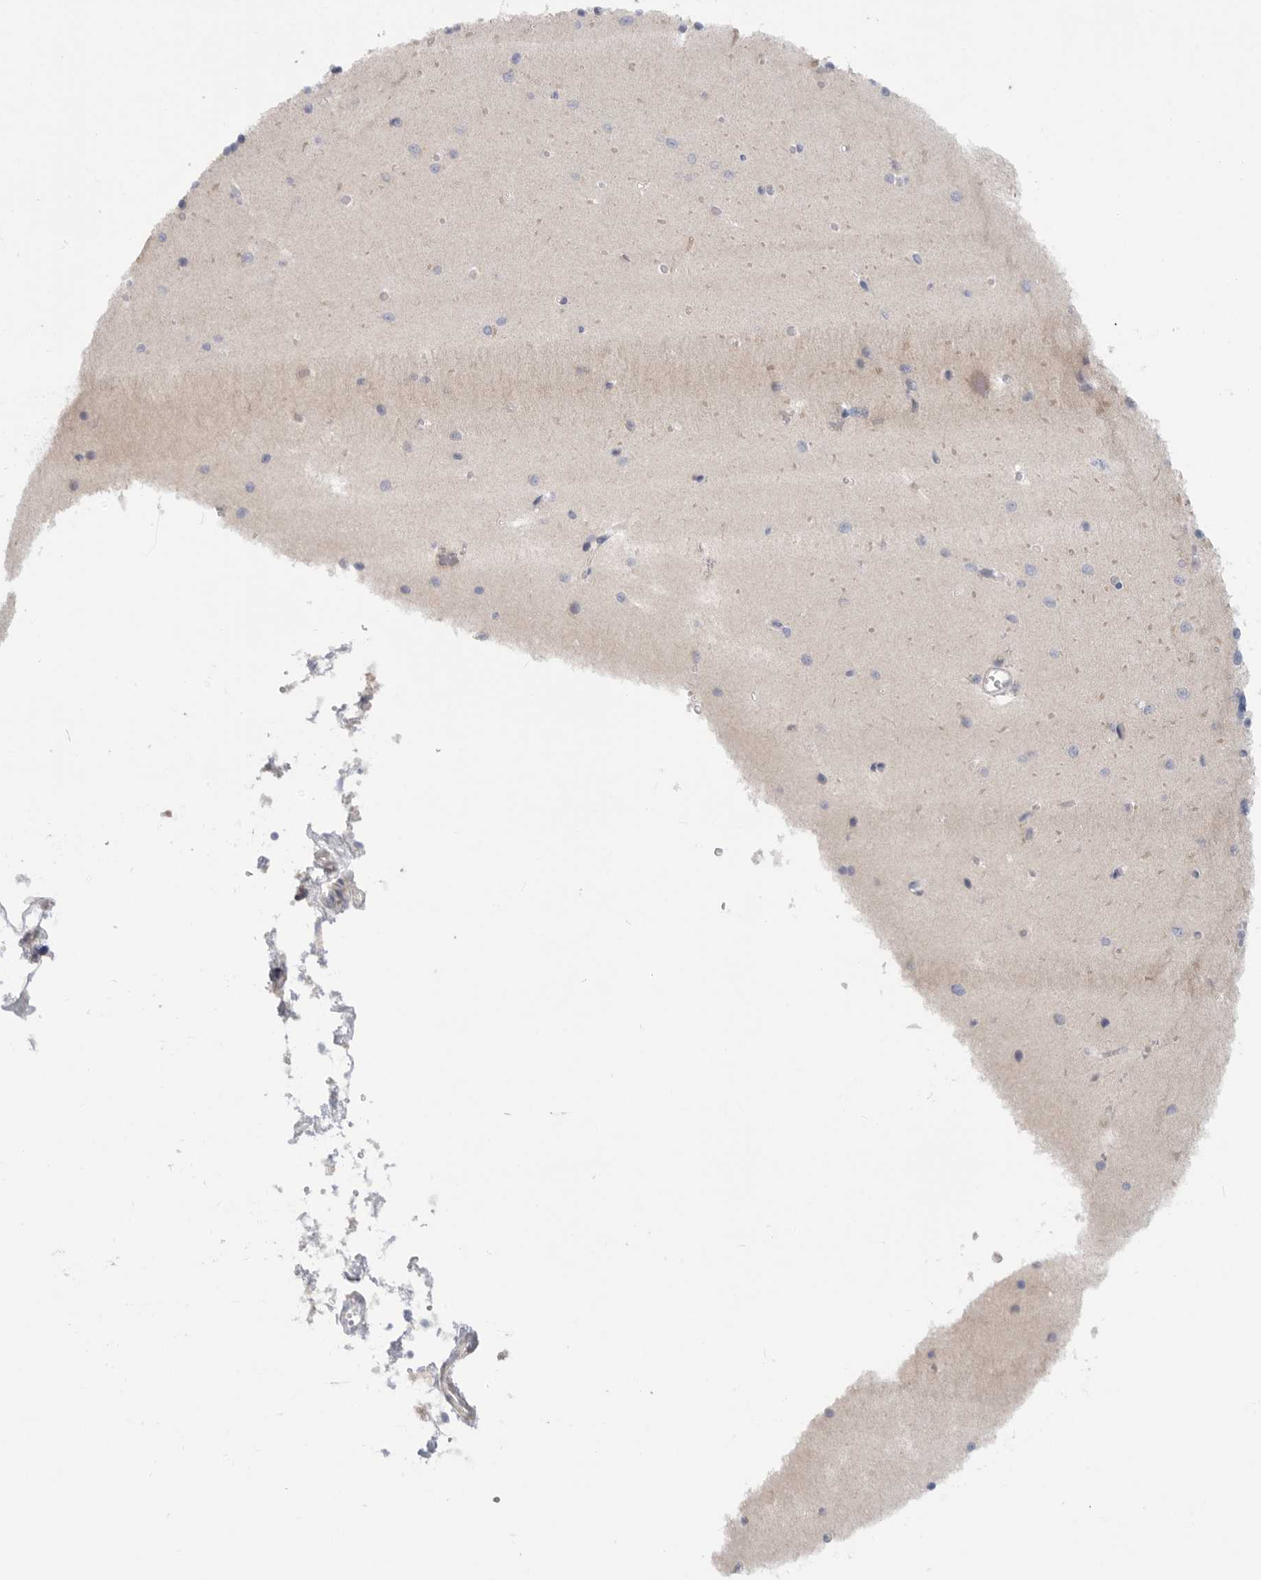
{"staining": {"intensity": "weak", "quantity": "25%-75%", "location": "cytoplasmic/membranous"}, "tissue": "cerebellum", "cell_type": "Cells in granular layer", "image_type": "normal", "snomed": [{"axis": "morphology", "description": "Normal tissue, NOS"}, {"axis": "topography", "description": "Cerebellum"}], "caption": "Cerebellum stained for a protein (brown) displays weak cytoplasmic/membranous positive staining in about 25%-75% of cells in granular layer.", "gene": "MTFR1L", "patient": {"sex": "male", "age": 37}}